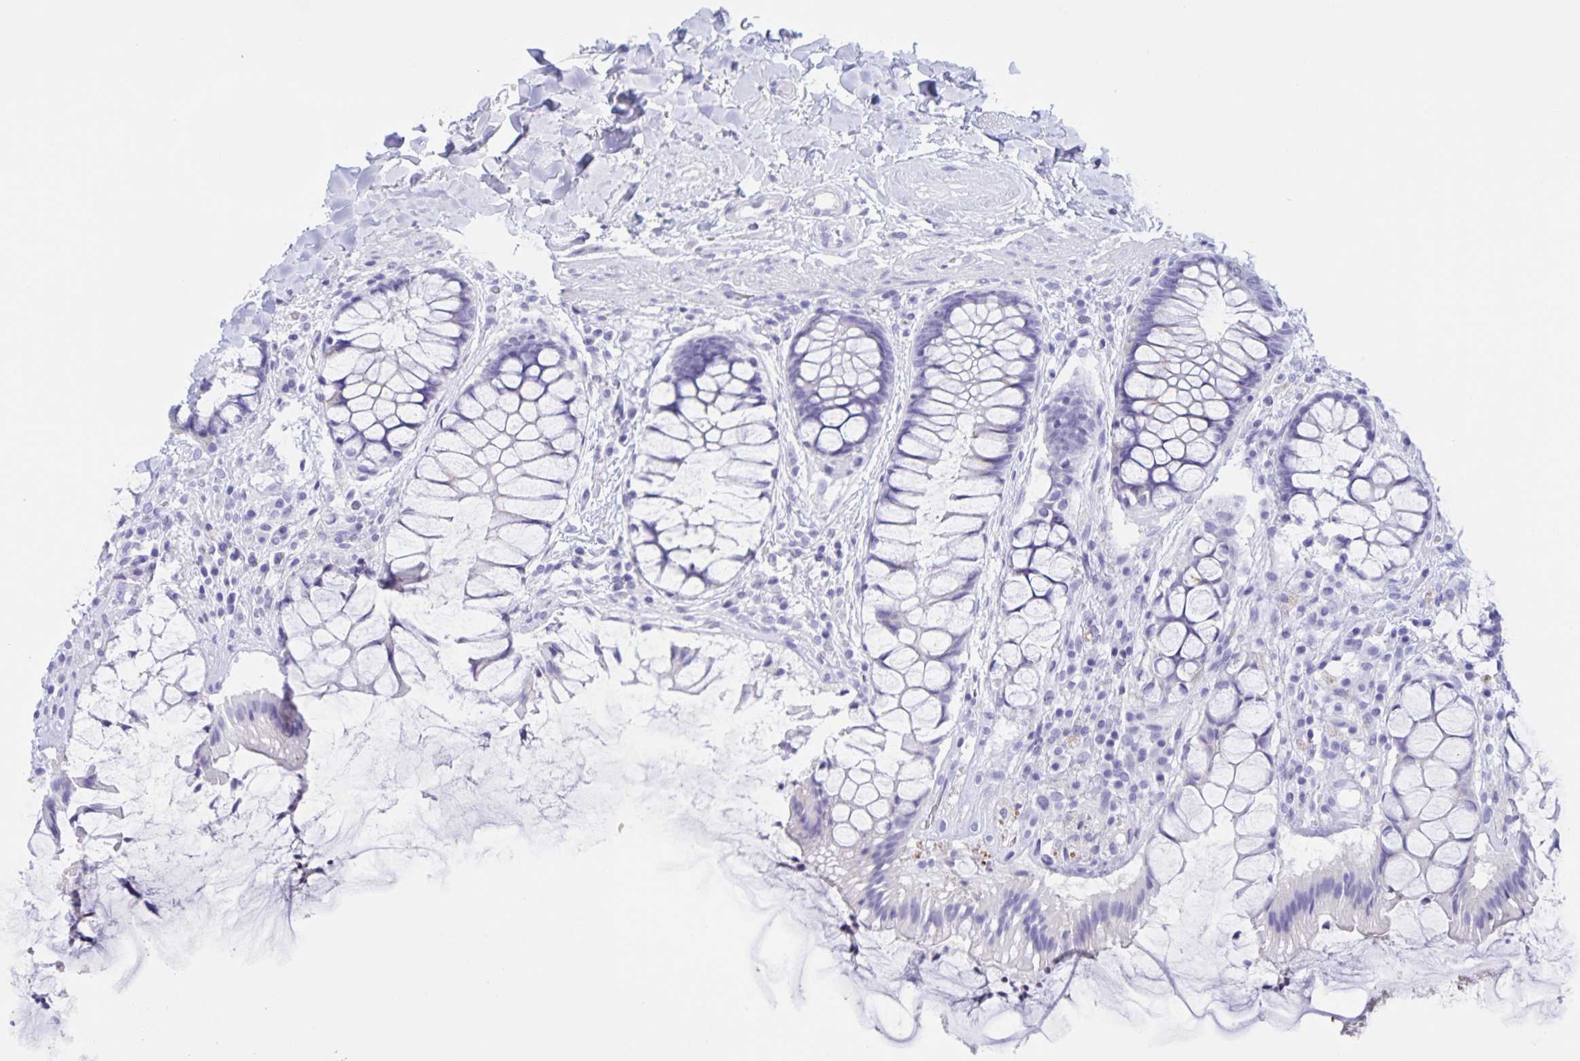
{"staining": {"intensity": "negative", "quantity": "none", "location": "none"}, "tissue": "rectum", "cell_type": "Glandular cells", "image_type": "normal", "snomed": [{"axis": "morphology", "description": "Normal tissue, NOS"}, {"axis": "topography", "description": "Rectum"}], "caption": "Glandular cells show no significant positivity in benign rectum.", "gene": "TGIF2LX", "patient": {"sex": "female", "age": 58}}